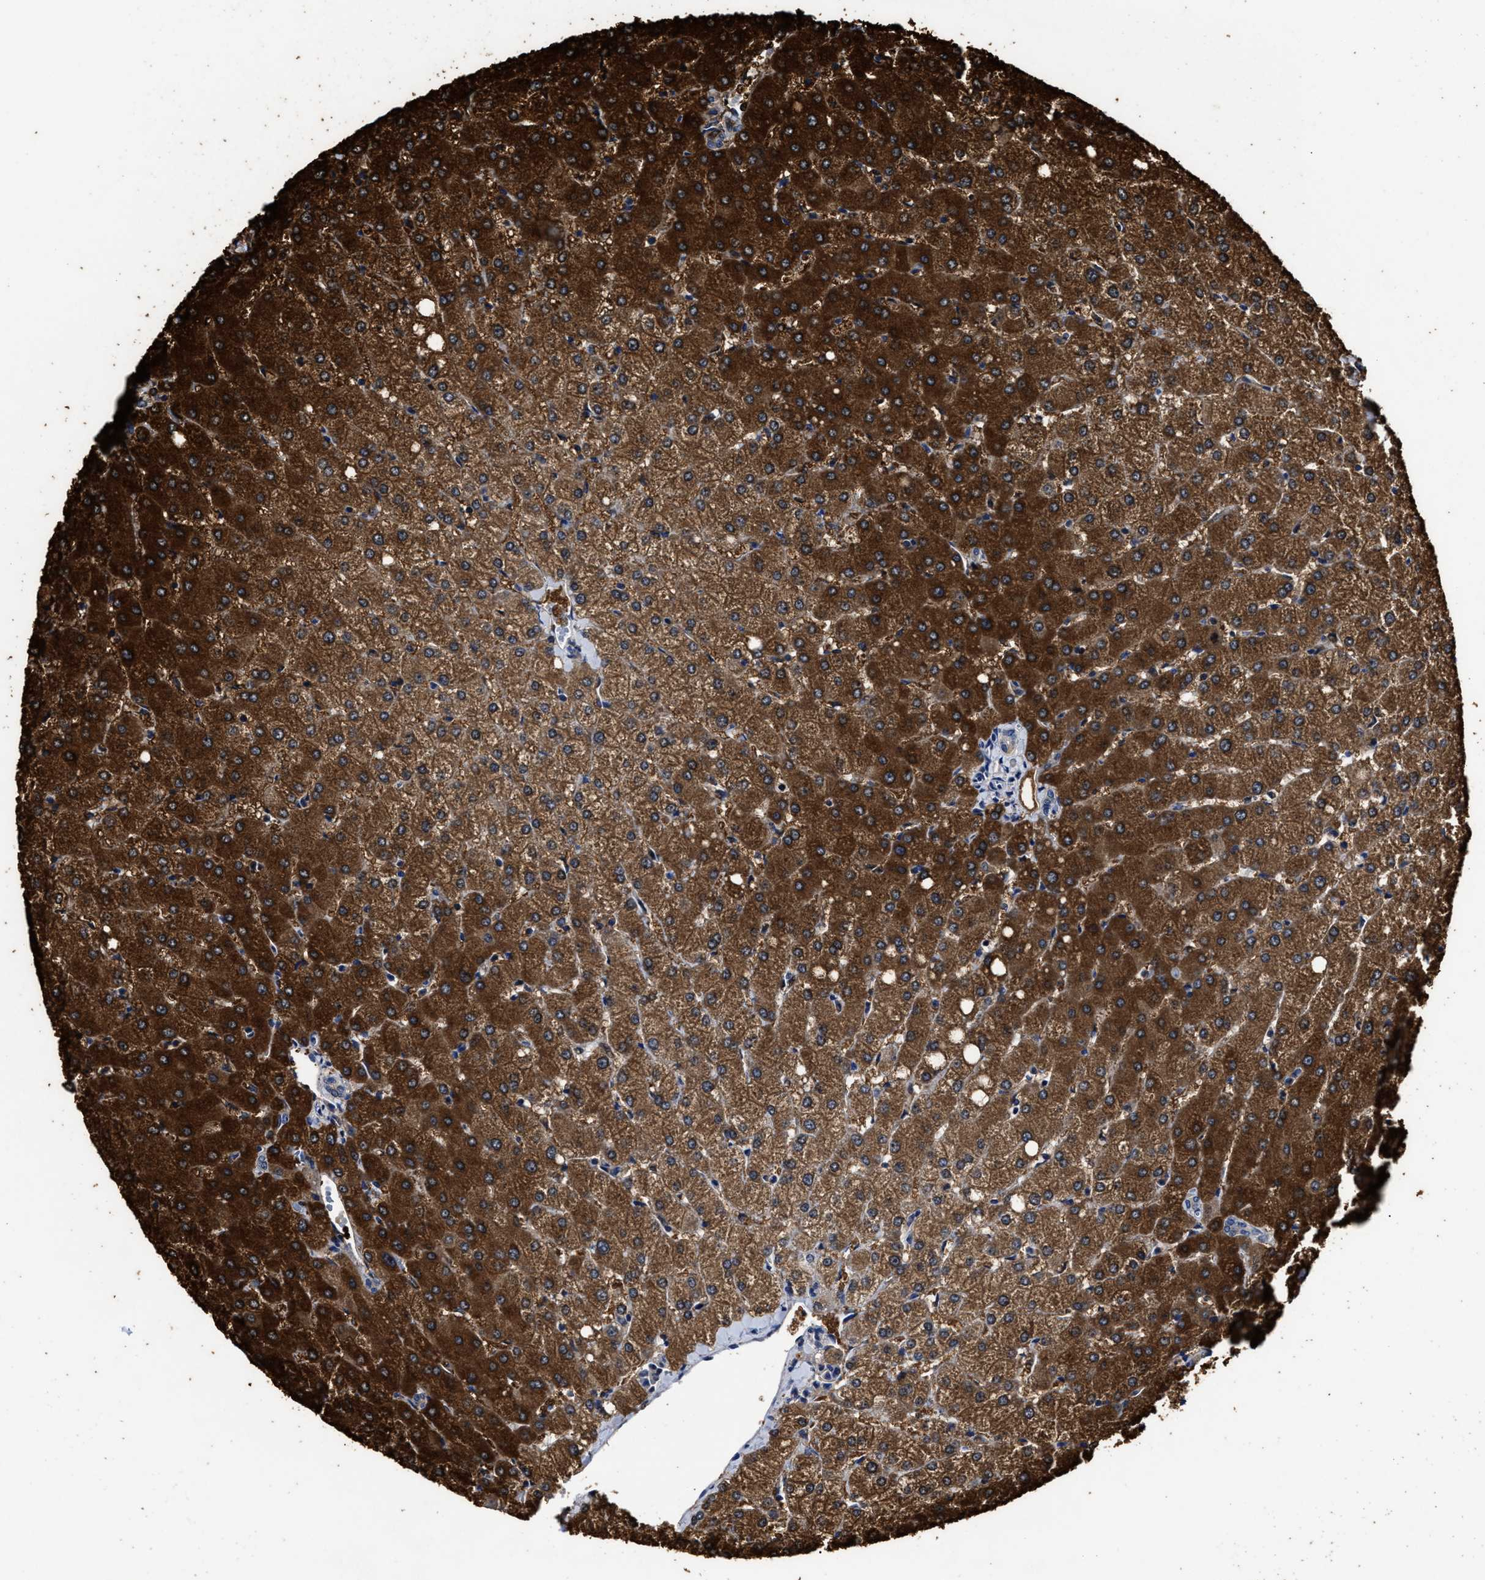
{"staining": {"intensity": "moderate", "quantity": ">75%", "location": "cytoplasmic/membranous"}, "tissue": "liver", "cell_type": "Cholangiocytes", "image_type": "normal", "snomed": [{"axis": "morphology", "description": "Normal tissue, NOS"}, {"axis": "topography", "description": "Liver"}], "caption": "IHC of normal liver shows medium levels of moderate cytoplasmic/membranous expression in approximately >75% of cholangiocytes.", "gene": "PRPF4B", "patient": {"sex": "female", "age": 54}}